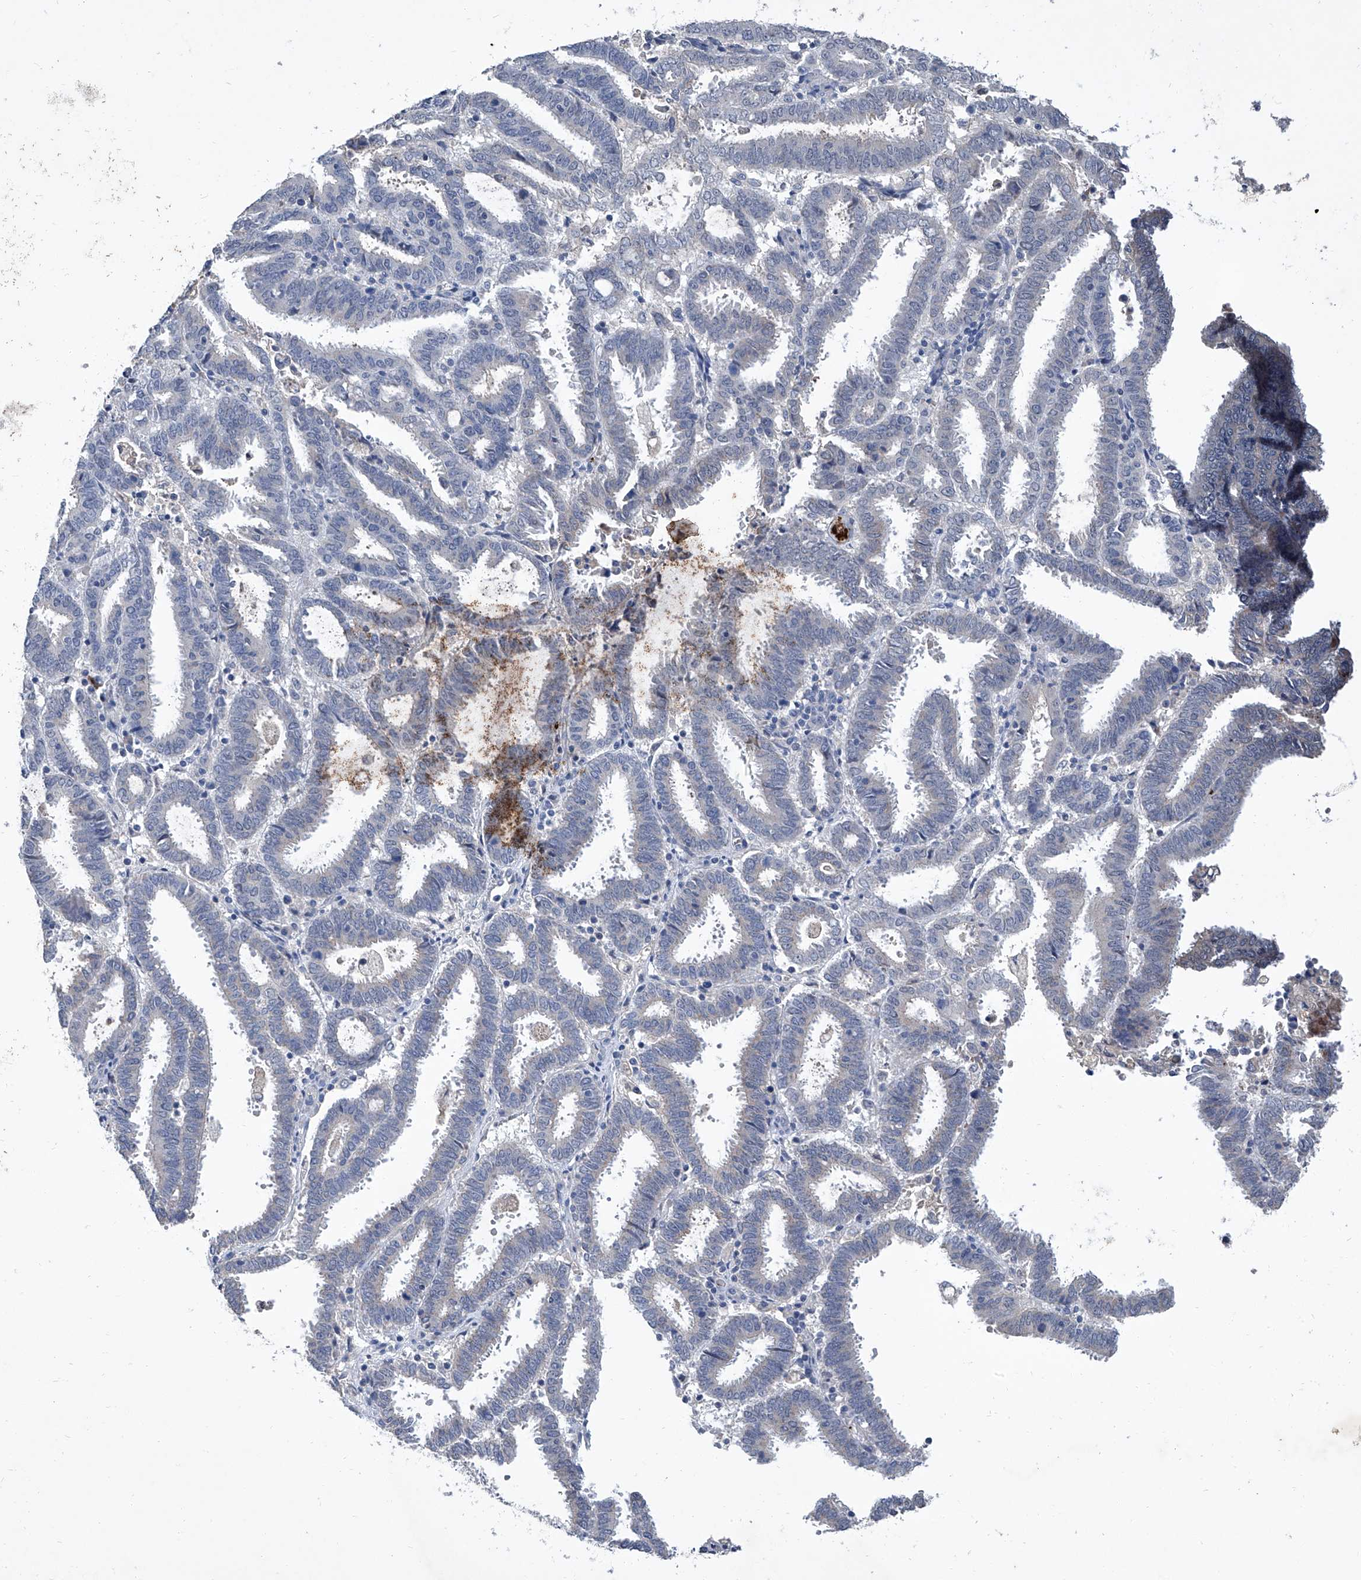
{"staining": {"intensity": "weak", "quantity": "<25%", "location": "cytoplasmic/membranous"}, "tissue": "endometrial cancer", "cell_type": "Tumor cells", "image_type": "cancer", "snomed": [{"axis": "morphology", "description": "Adenocarcinoma, NOS"}, {"axis": "topography", "description": "Uterus"}], "caption": "Endometrial cancer (adenocarcinoma) stained for a protein using immunohistochemistry (IHC) exhibits no positivity tumor cells.", "gene": "GPT", "patient": {"sex": "female", "age": 83}}